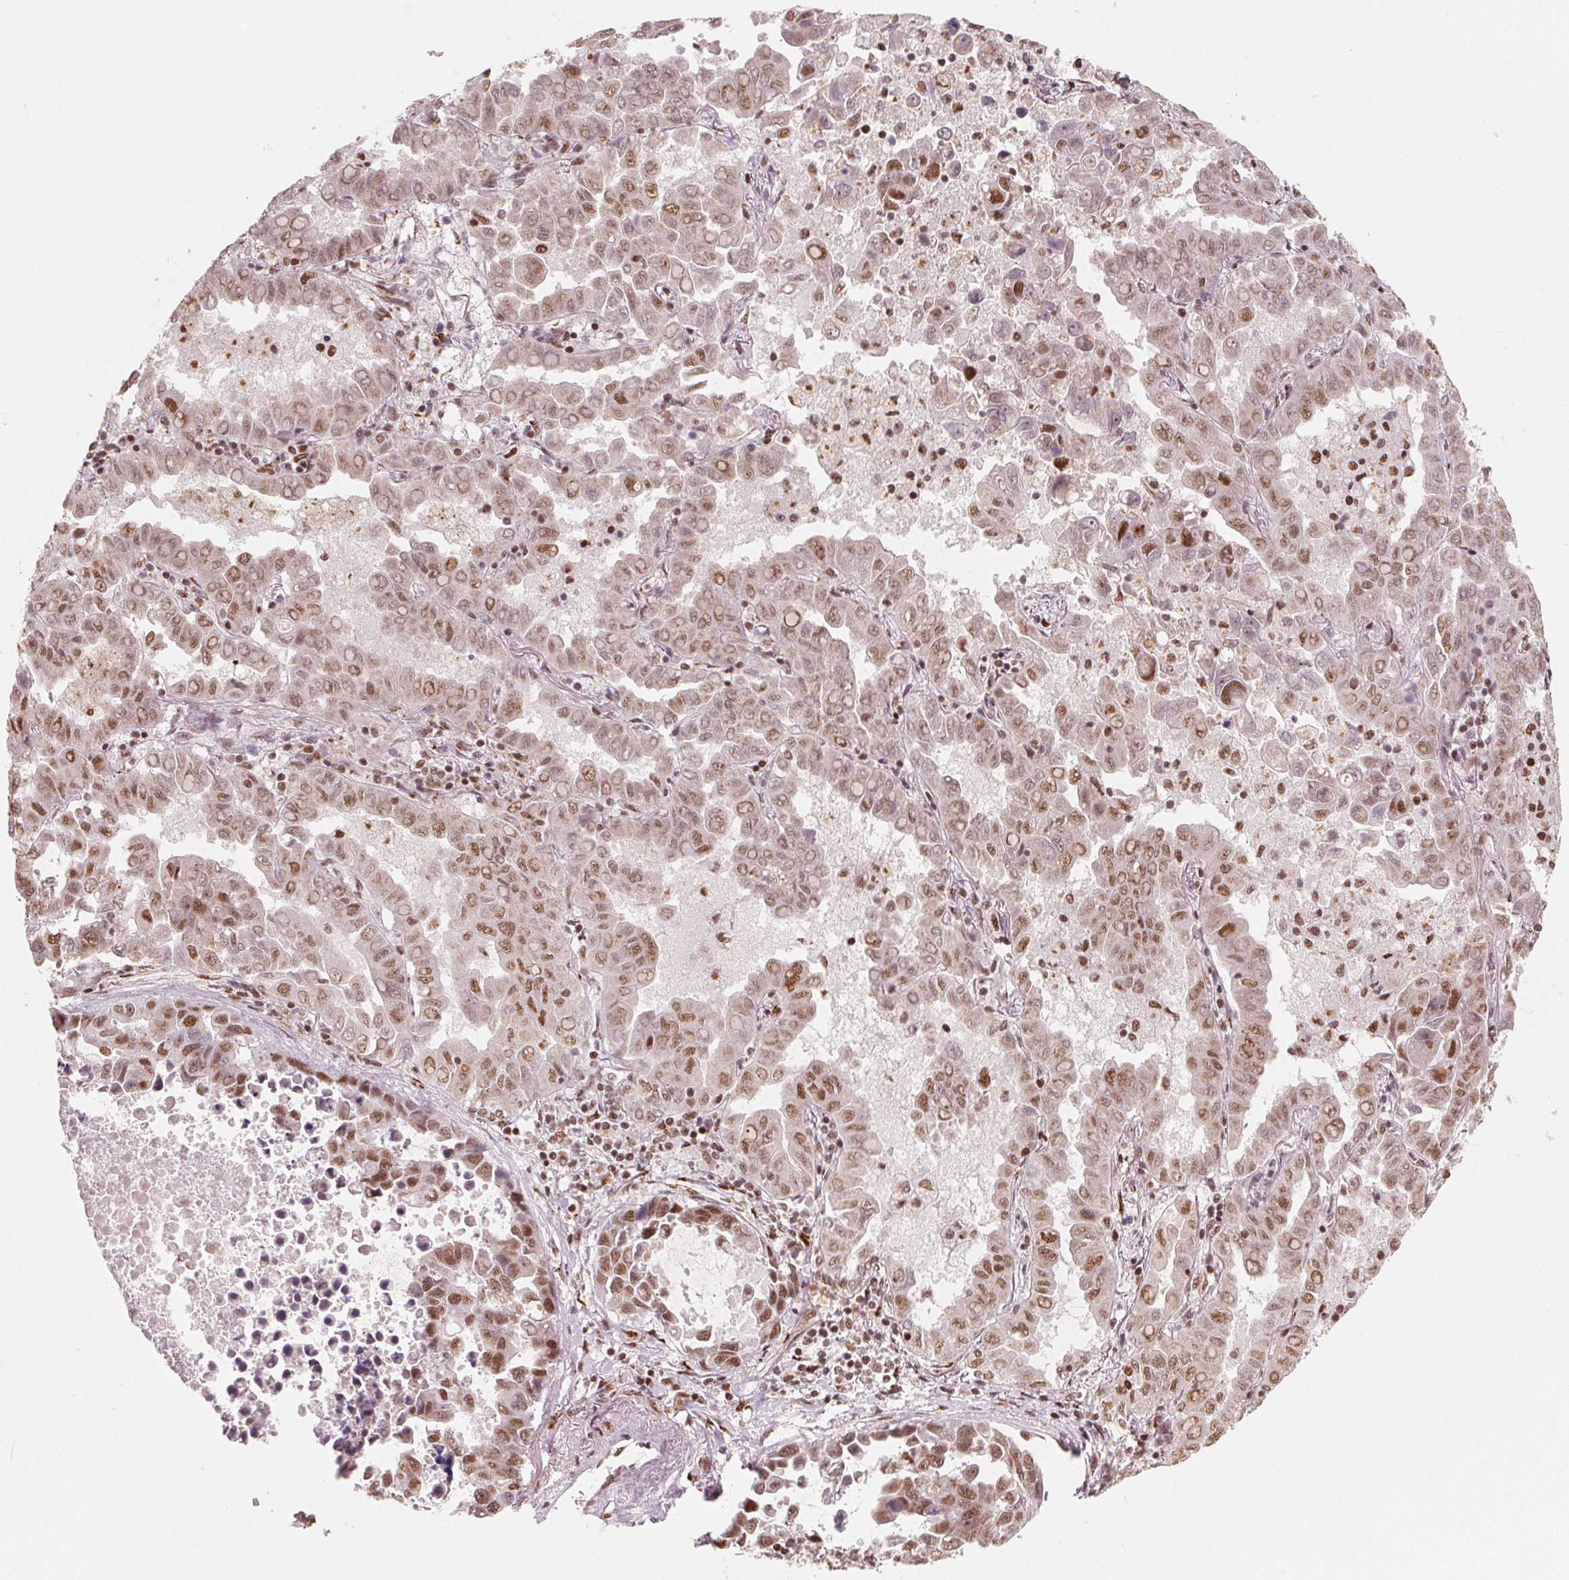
{"staining": {"intensity": "moderate", "quantity": ">75%", "location": "nuclear"}, "tissue": "lung cancer", "cell_type": "Tumor cells", "image_type": "cancer", "snomed": [{"axis": "morphology", "description": "Adenocarcinoma, NOS"}, {"axis": "topography", "description": "Lung"}], "caption": "Immunohistochemistry image of human adenocarcinoma (lung) stained for a protein (brown), which displays medium levels of moderate nuclear expression in about >75% of tumor cells.", "gene": "TOPORS", "patient": {"sex": "male", "age": 64}}